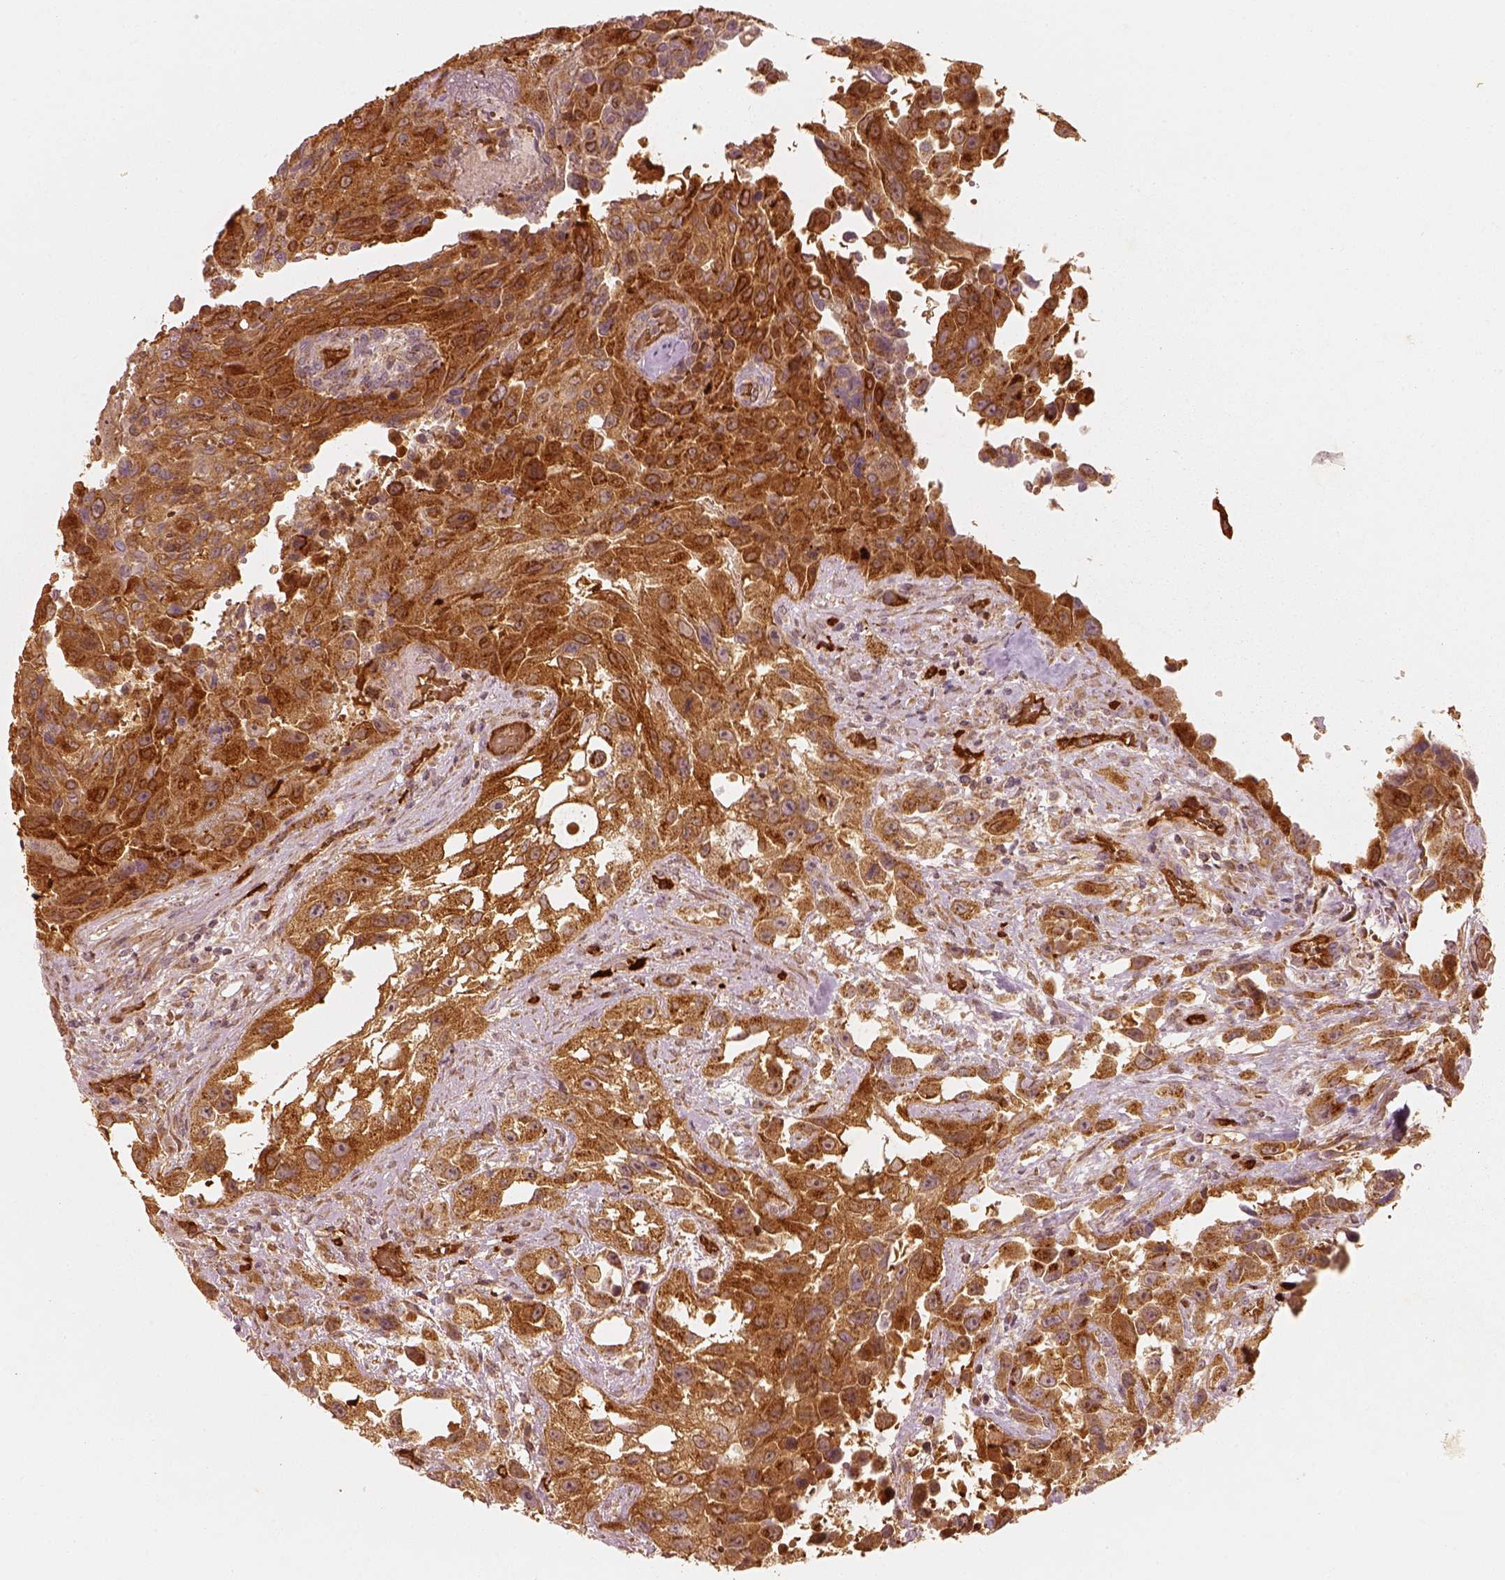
{"staining": {"intensity": "strong", "quantity": ">75%", "location": "cytoplasmic/membranous"}, "tissue": "urothelial cancer", "cell_type": "Tumor cells", "image_type": "cancer", "snomed": [{"axis": "morphology", "description": "Urothelial carcinoma, High grade"}, {"axis": "topography", "description": "Urinary bladder"}], "caption": "Strong cytoplasmic/membranous staining for a protein is seen in approximately >75% of tumor cells of high-grade urothelial carcinoma using IHC.", "gene": "FSCN1", "patient": {"sex": "male", "age": 79}}